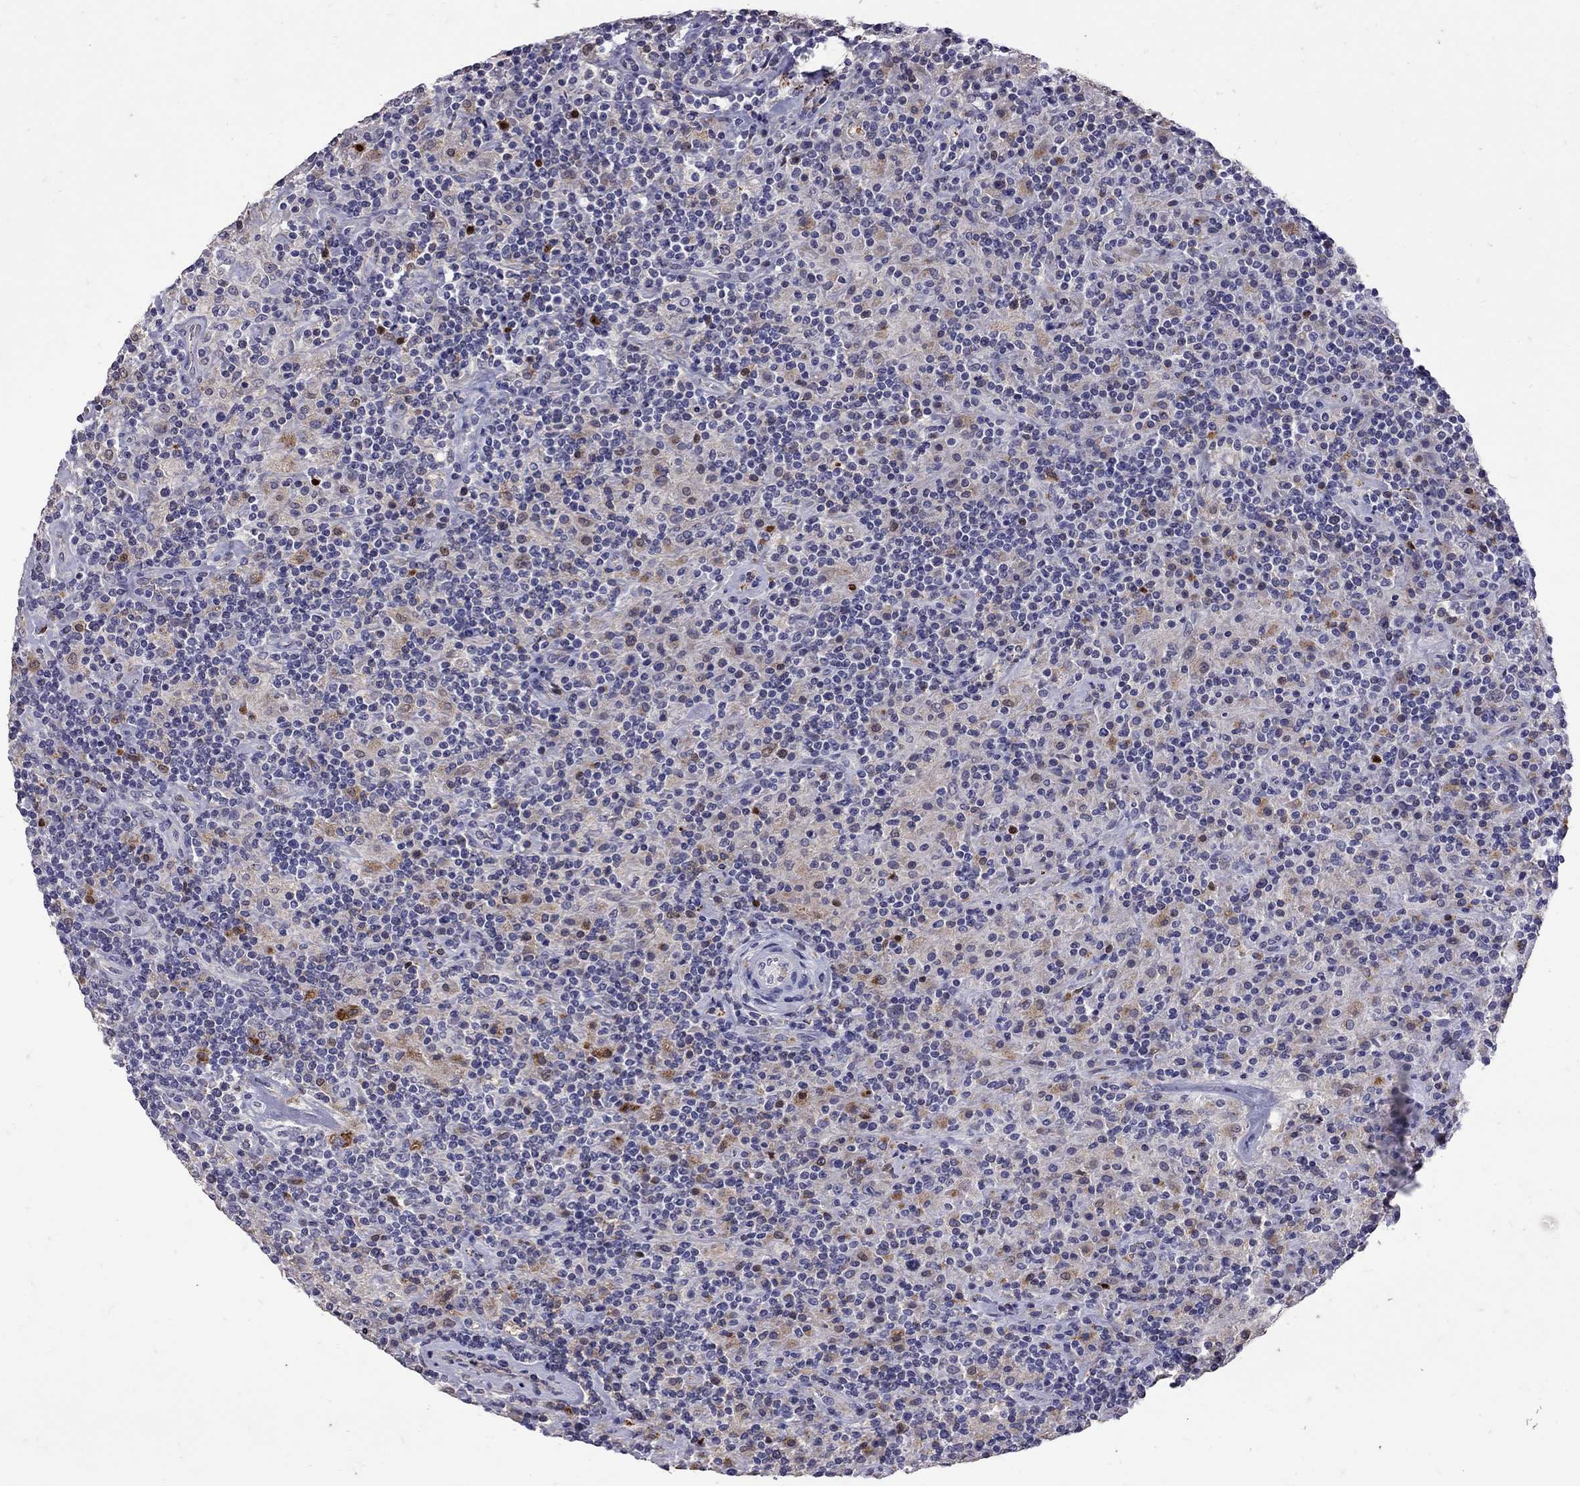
{"staining": {"intensity": "negative", "quantity": "none", "location": "none"}, "tissue": "lymphoma", "cell_type": "Tumor cells", "image_type": "cancer", "snomed": [{"axis": "morphology", "description": "Hodgkin's disease, NOS"}, {"axis": "topography", "description": "Lymph node"}], "caption": "Immunohistochemical staining of lymphoma displays no significant positivity in tumor cells. (DAB immunohistochemistry visualized using brightfield microscopy, high magnification).", "gene": "SERPINA3", "patient": {"sex": "male", "age": 70}}